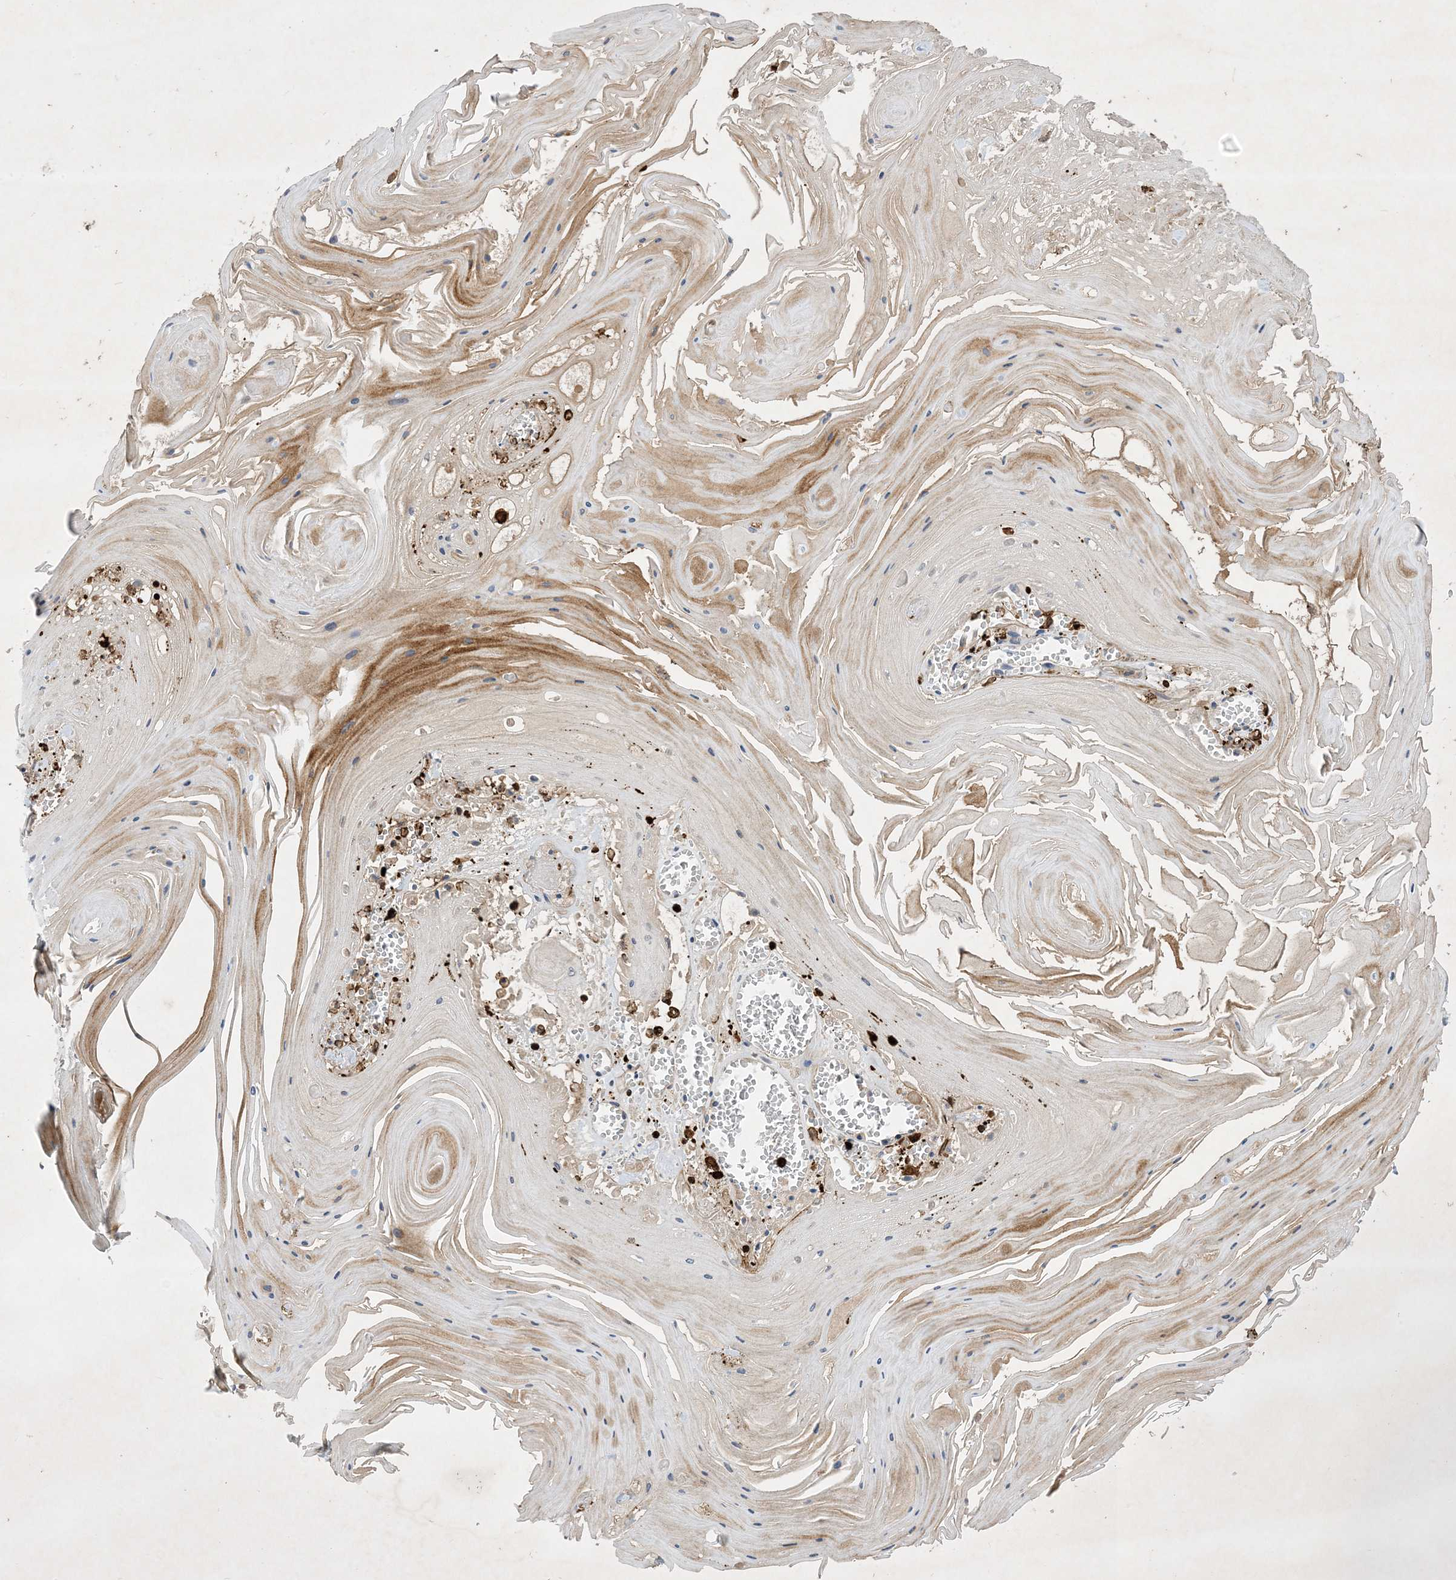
{"staining": {"intensity": "negative", "quantity": "none", "location": "none"}, "tissue": "skin cancer", "cell_type": "Tumor cells", "image_type": "cancer", "snomed": [{"axis": "morphology", "description": "Squamous cell carcinoma, NOS"}, {"axis": "topography", "description": "Skin"}], "caption": "This photomicrograph is of skin cancer (squamous cell carcinoma) stained with IHC to label a protein in brown with the nuclei are counter-stained blue. There is no positivity in tumor cells.", "gene": "AK9", "patient": {"sex": "male", "age": 74}}